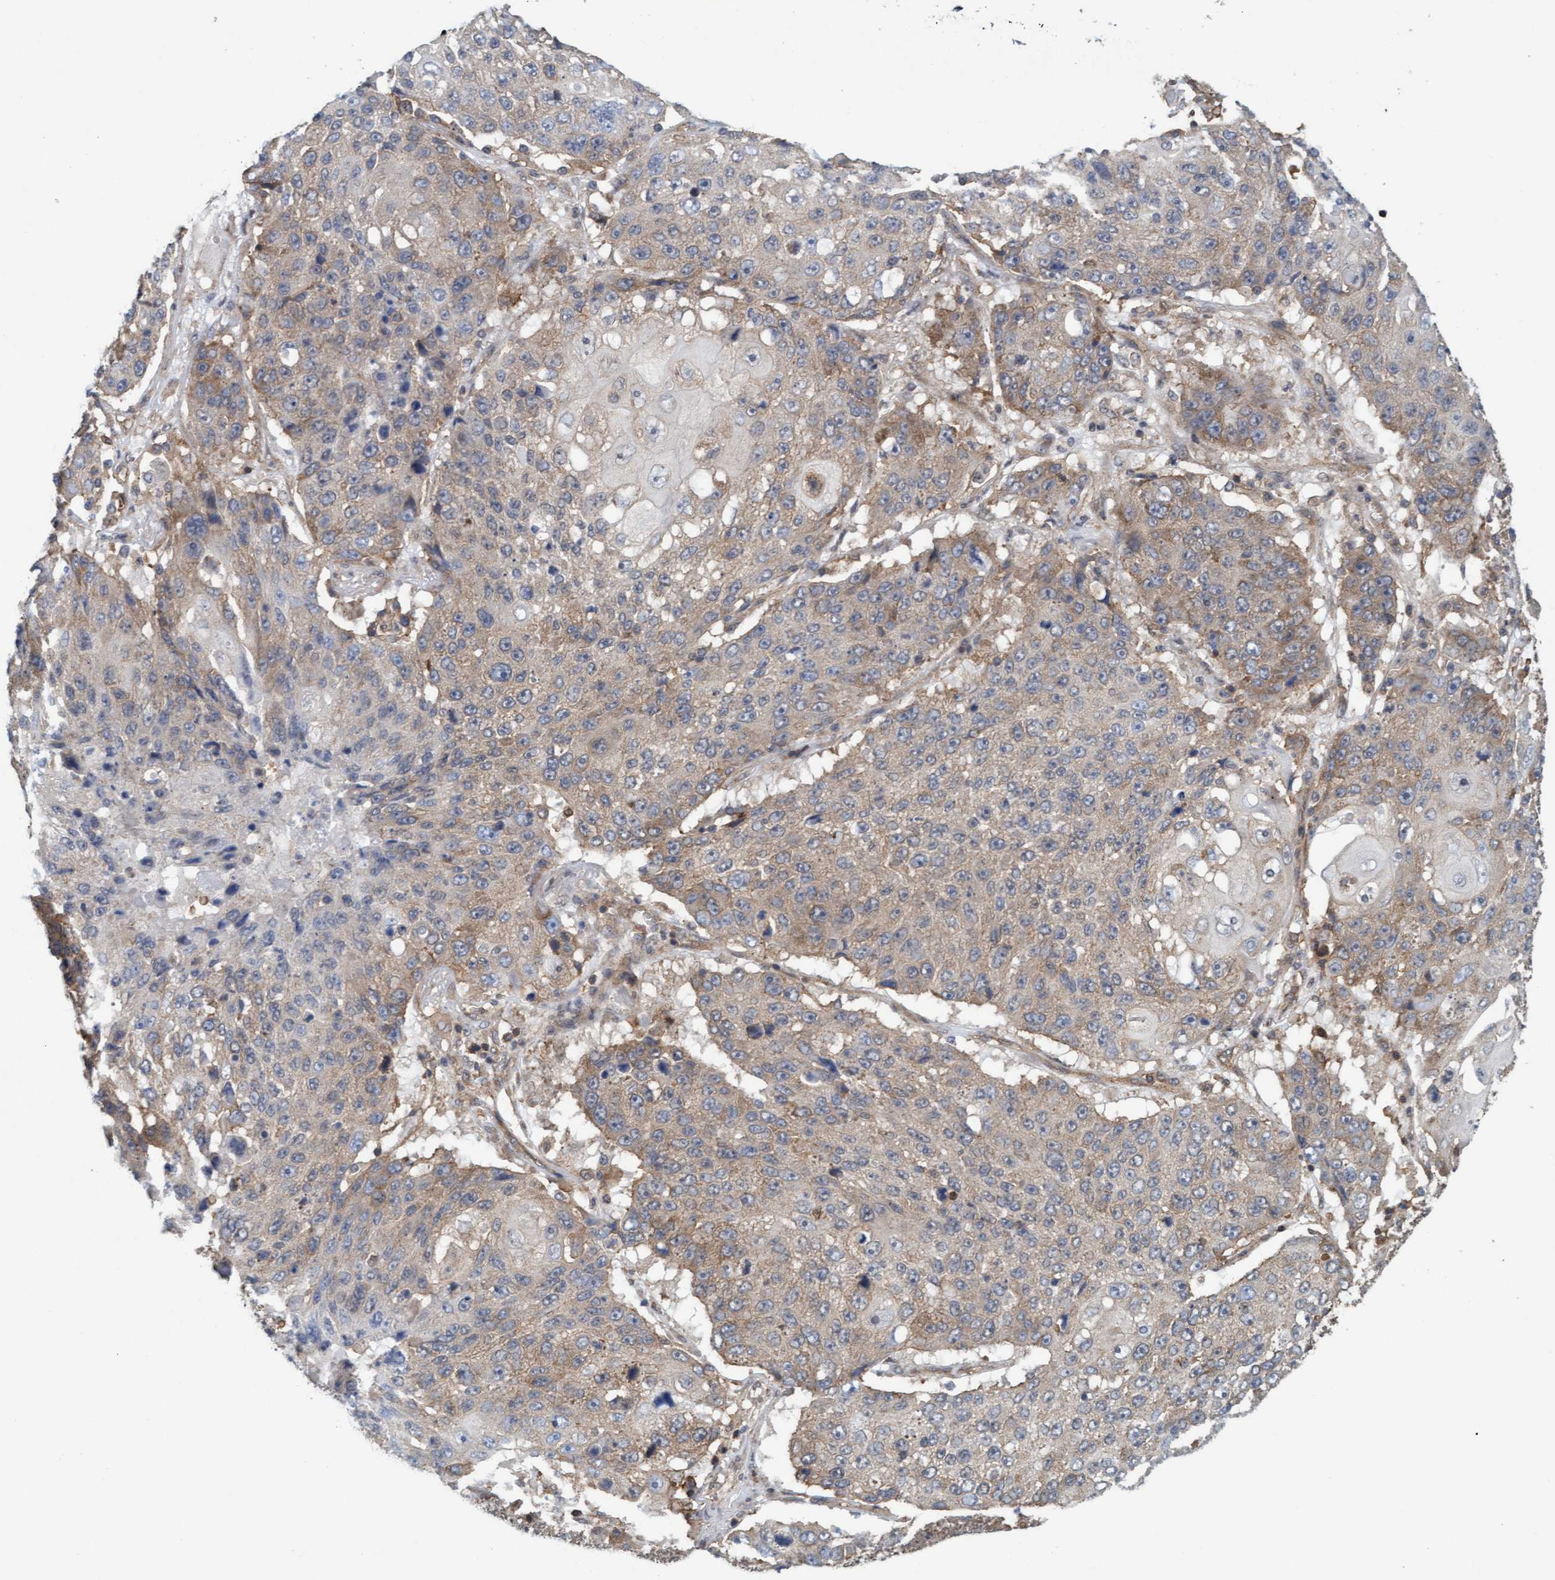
{"staining": {"intensity": "weak", "quantity": "25%-75%", "location": "cytoplasmic/membranous"}, "tissue": "lung cancer", "cell_type": "Tumor cells", "image_type": "cancer", "snomed": [{"axis": "morphology", "description": "Squamous cell carcinoma, NOS"}, {"axis": "topography", "description": "Lung"}], "caption": "Immunohistochemical staining of lung cancer reveals low levels of weak cytoplasmic/membranous positivity in approximately 25%-75% of tumor cells.", "gene": "FXR2", "patient": {"sex": "male", "age": 61}}